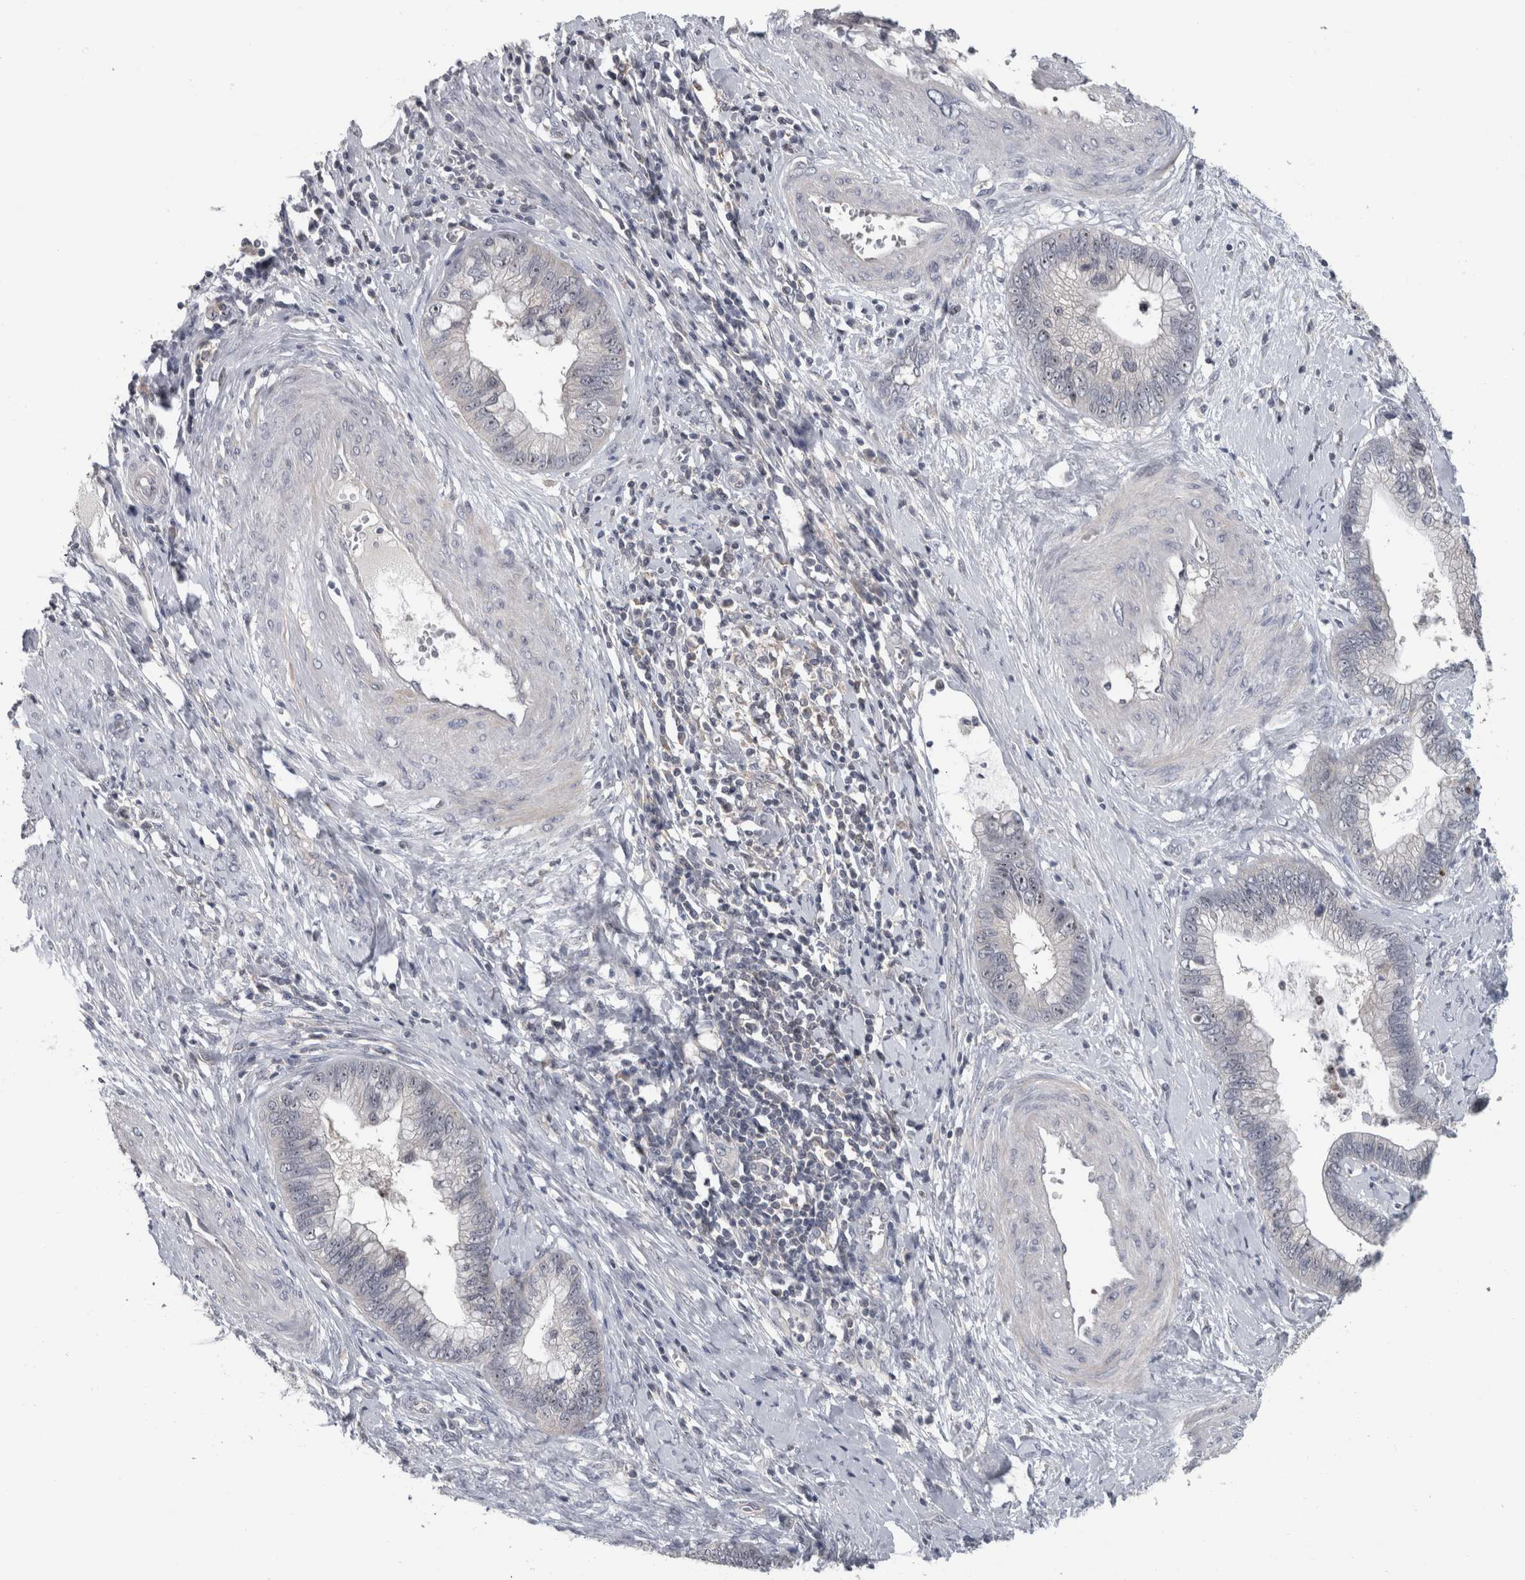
{"staining": {"intensity": "negative", "quantity": "none", "location": "none"}, "tissue": "cervical cancer", "cell_type": "Tumor cells", "image_type": "cancer", "snomed": [{"axis": "morphology", "description": "Adenocarcinoma, NOS"}, {"axis": "topography", "description": "Cervix"}], "caption": "Adenocarcinoma (cervical) was stained to show a protein in brown. There is no significant positivity in tumor cells.", "gene": "RBM28", "patient": {"sex": "female", "age": 44}}